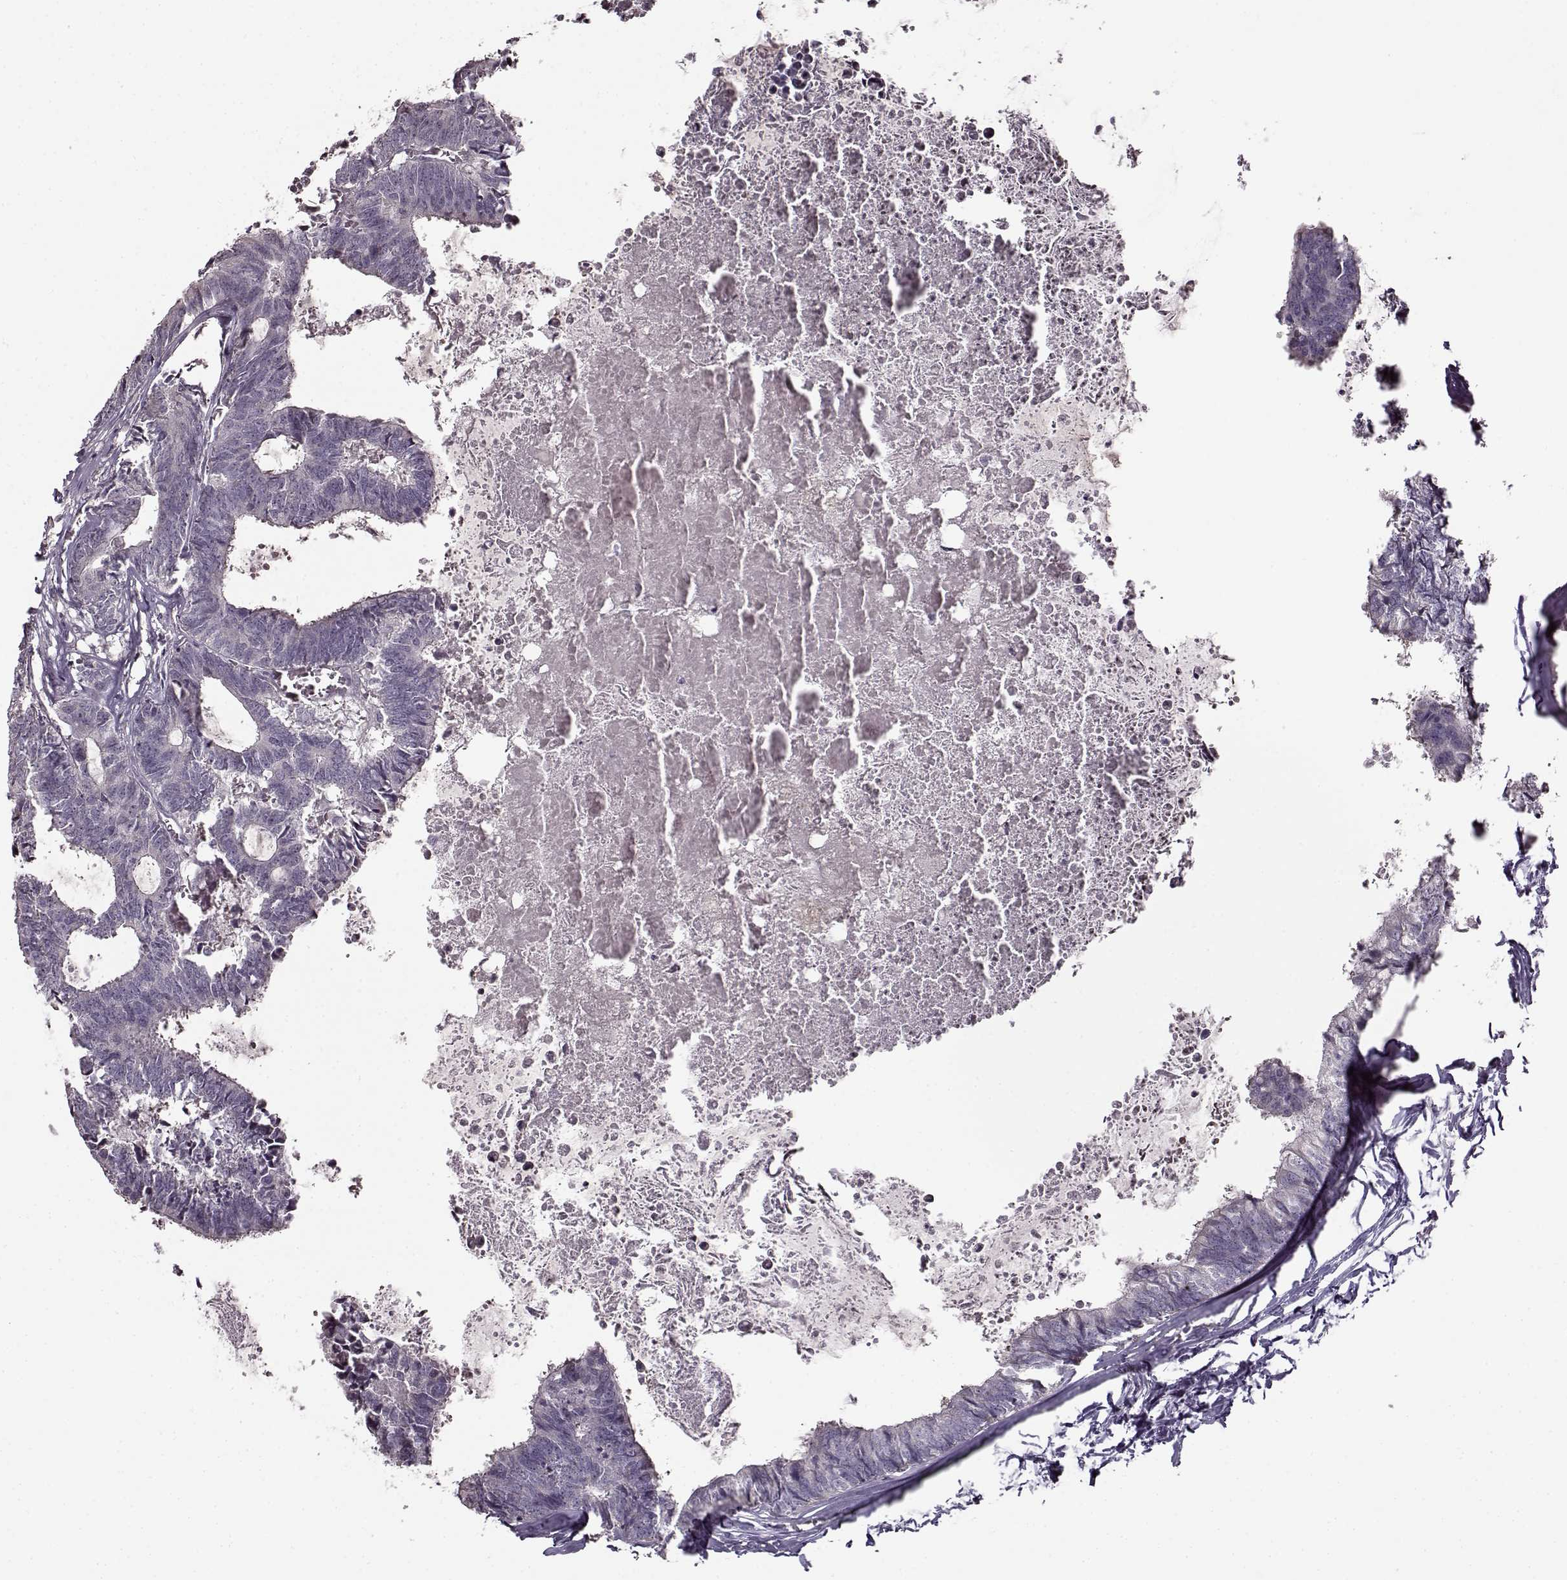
{"staining": {"intensity": "negative", "quantity": "none", "location": "none"}, "tissue": "colorectal cancer", "cell_type": "Tumor cells", "image_type": "cancer", "snomed": [{"axis": "morphology", "description": "Adenocarcinoma, NOS"}, {"axis": "topography", "description": "Colon"}, {"axis": "topography", "description": "Rectum"}], "caption": "Image shows no significant protein expression in tumor cells of colorectal cancer. The staining was performed using DAB to visualize the protein expression in brown, while the nuclei were stained in blue with hematoxylin (Magnification: 20x).", "gene": "FSHB", "patient": {"sex": "male", "age": 57}}